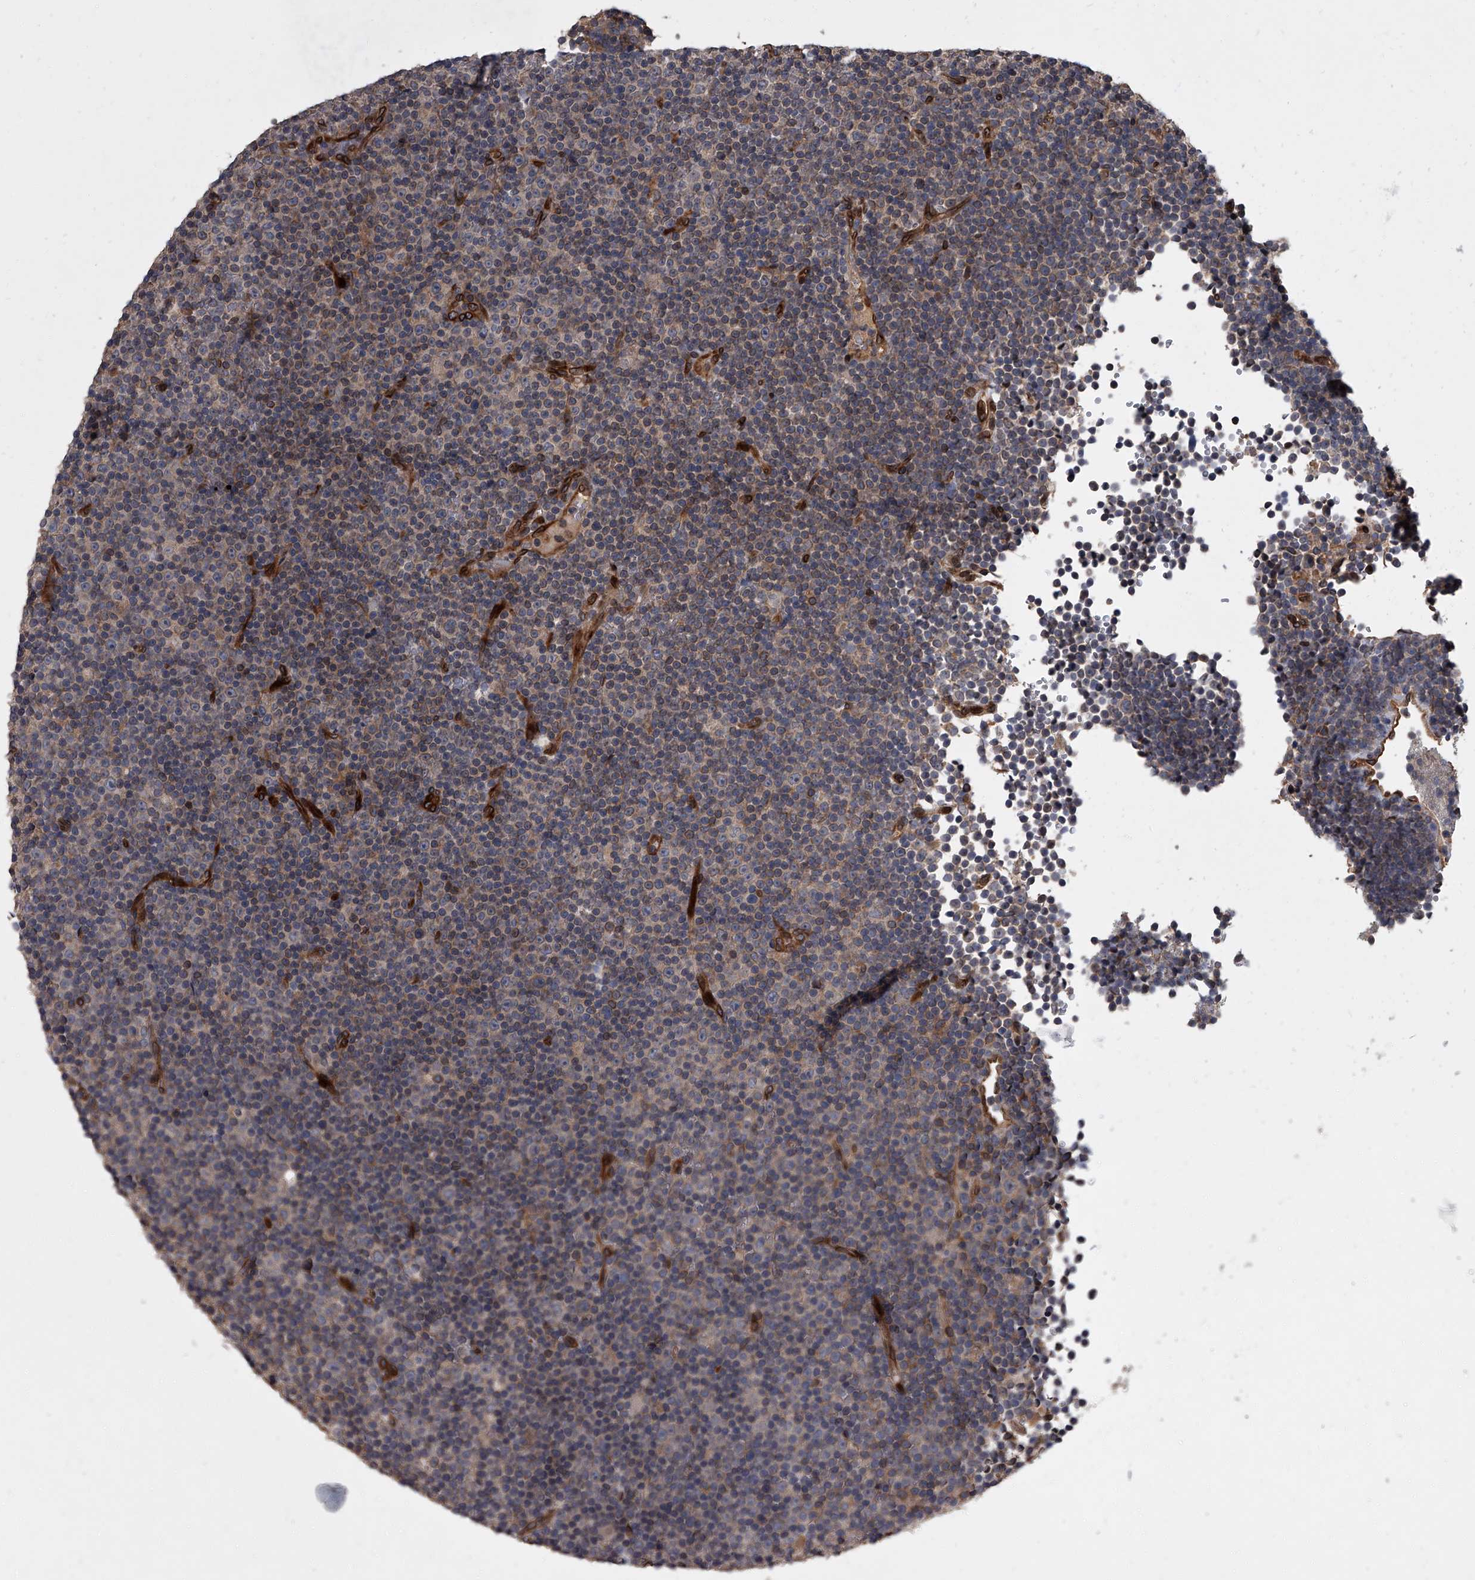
{"staining": {"intensity": "negative", "quantity": "none", "location": "none"}, "tissue": "lymphoma", "cell_type": "Tumor cells", "image_type": "cancer", "snomed": [{"axis": "morphology", "description": "Malignant lymphoma, non-Hodgkin's type, Low grade"}, {"axis": "topography", "description": "Lymph node"}], "caption": "DAB immunohistochemical staining of lymphoma demonstrates no significant expression in tumor cells. (Immunohistochemistry (ihc), brightfield microscopy, high magnification).", "gene": "LRRC8C", "patient": {"sex": "female", "age": 67}}